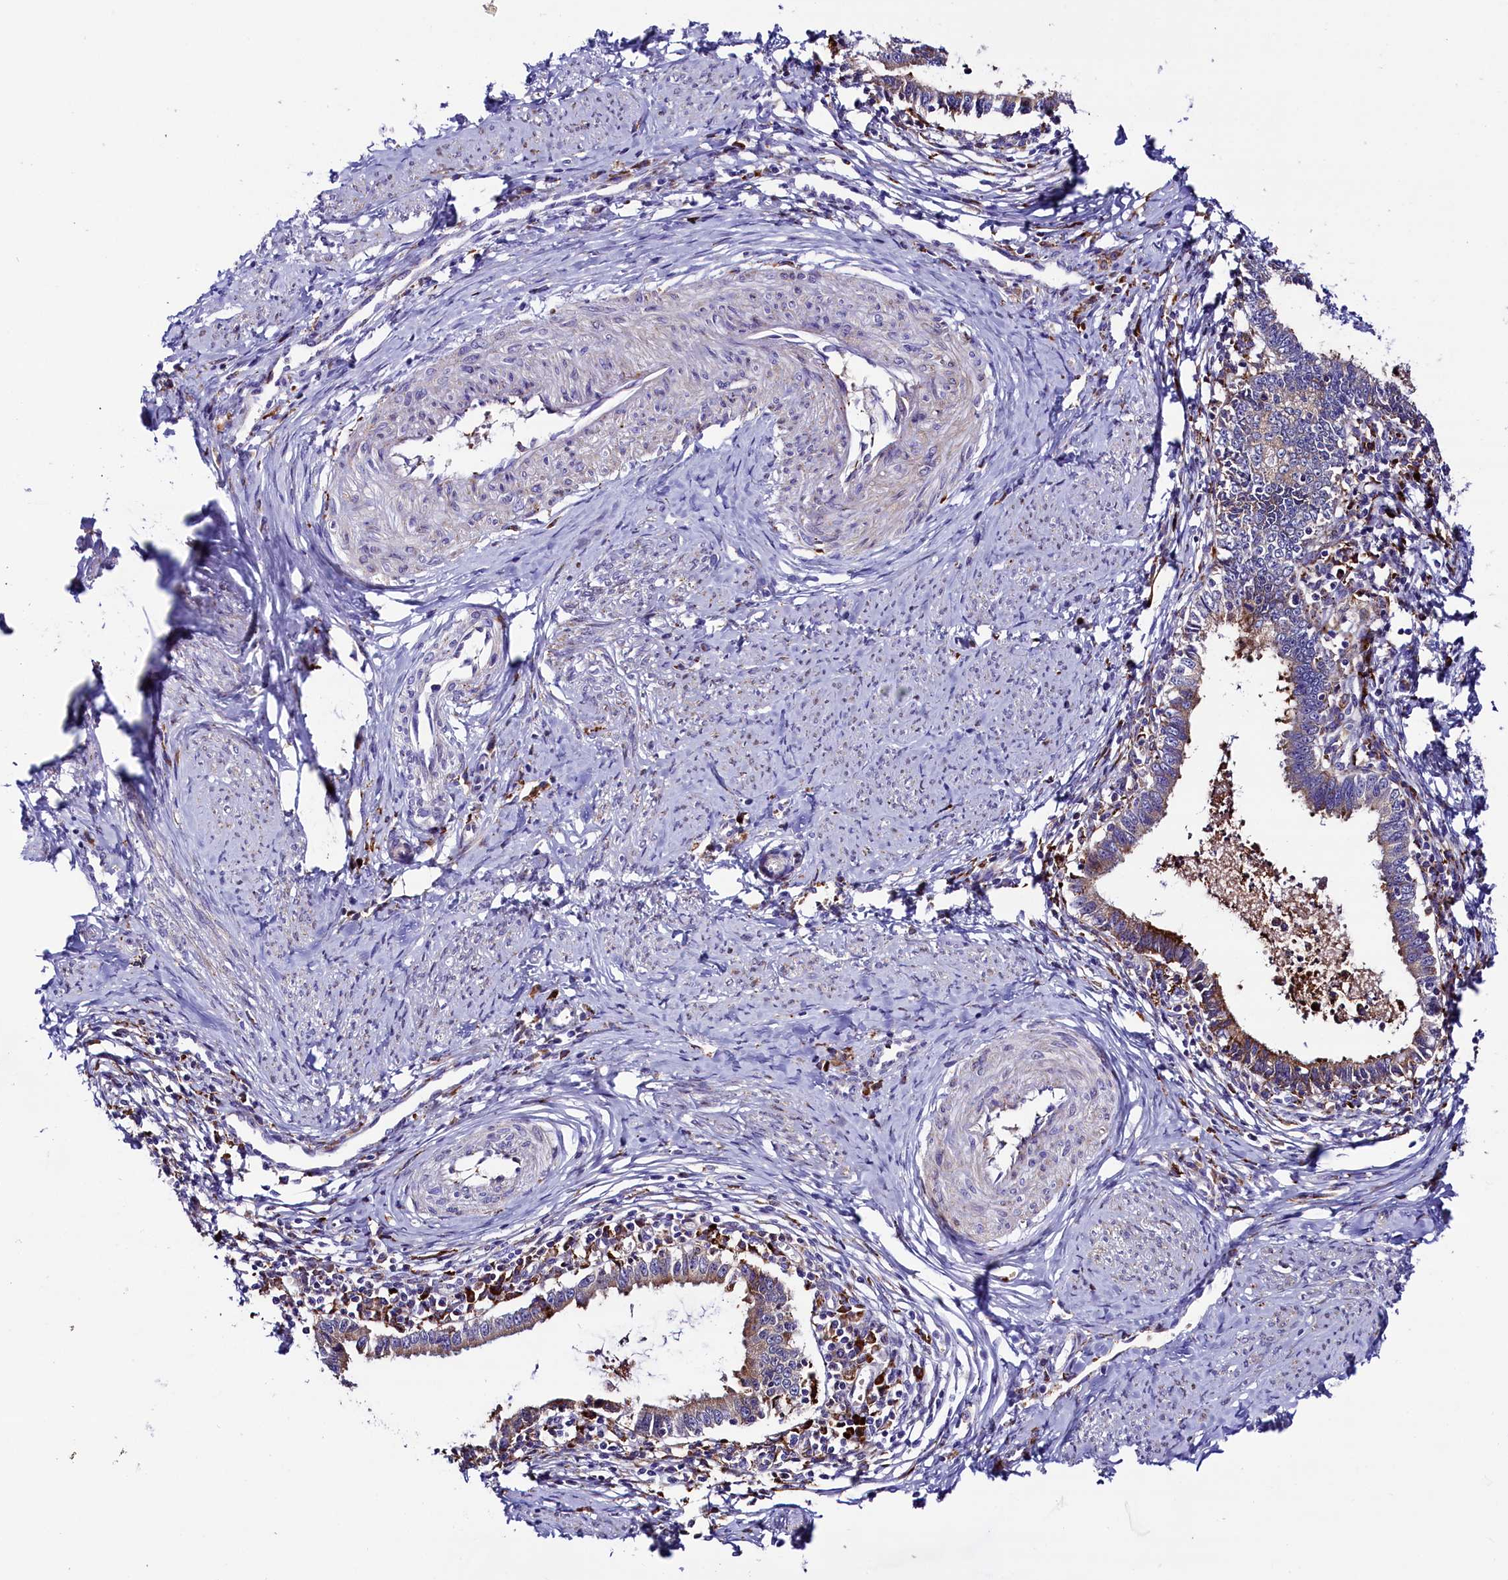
{"staining": {"intensity": "moderate", "quantity": "25%-75%", "location": "cytoplasmic/membranous"}, "tissue": "cervical cancer", "cell_type": "Tumor cells", "image_type": "cancer", "snomed": [{"axis": "morphology", "description": "Adenocarcinoma, NOS"}, {"axis": "topography", "description": "Cervix"}], "caption": "The histopathology image demonstrates a brown stain indicating the presence of a protein in the cytoplasmic/membranous of tumor cells in cervical cancer. (IHC, brightfield microscopy, high magnification).", "gene": "CMTR2", "patient": {"sex": "female", "age": 36}}